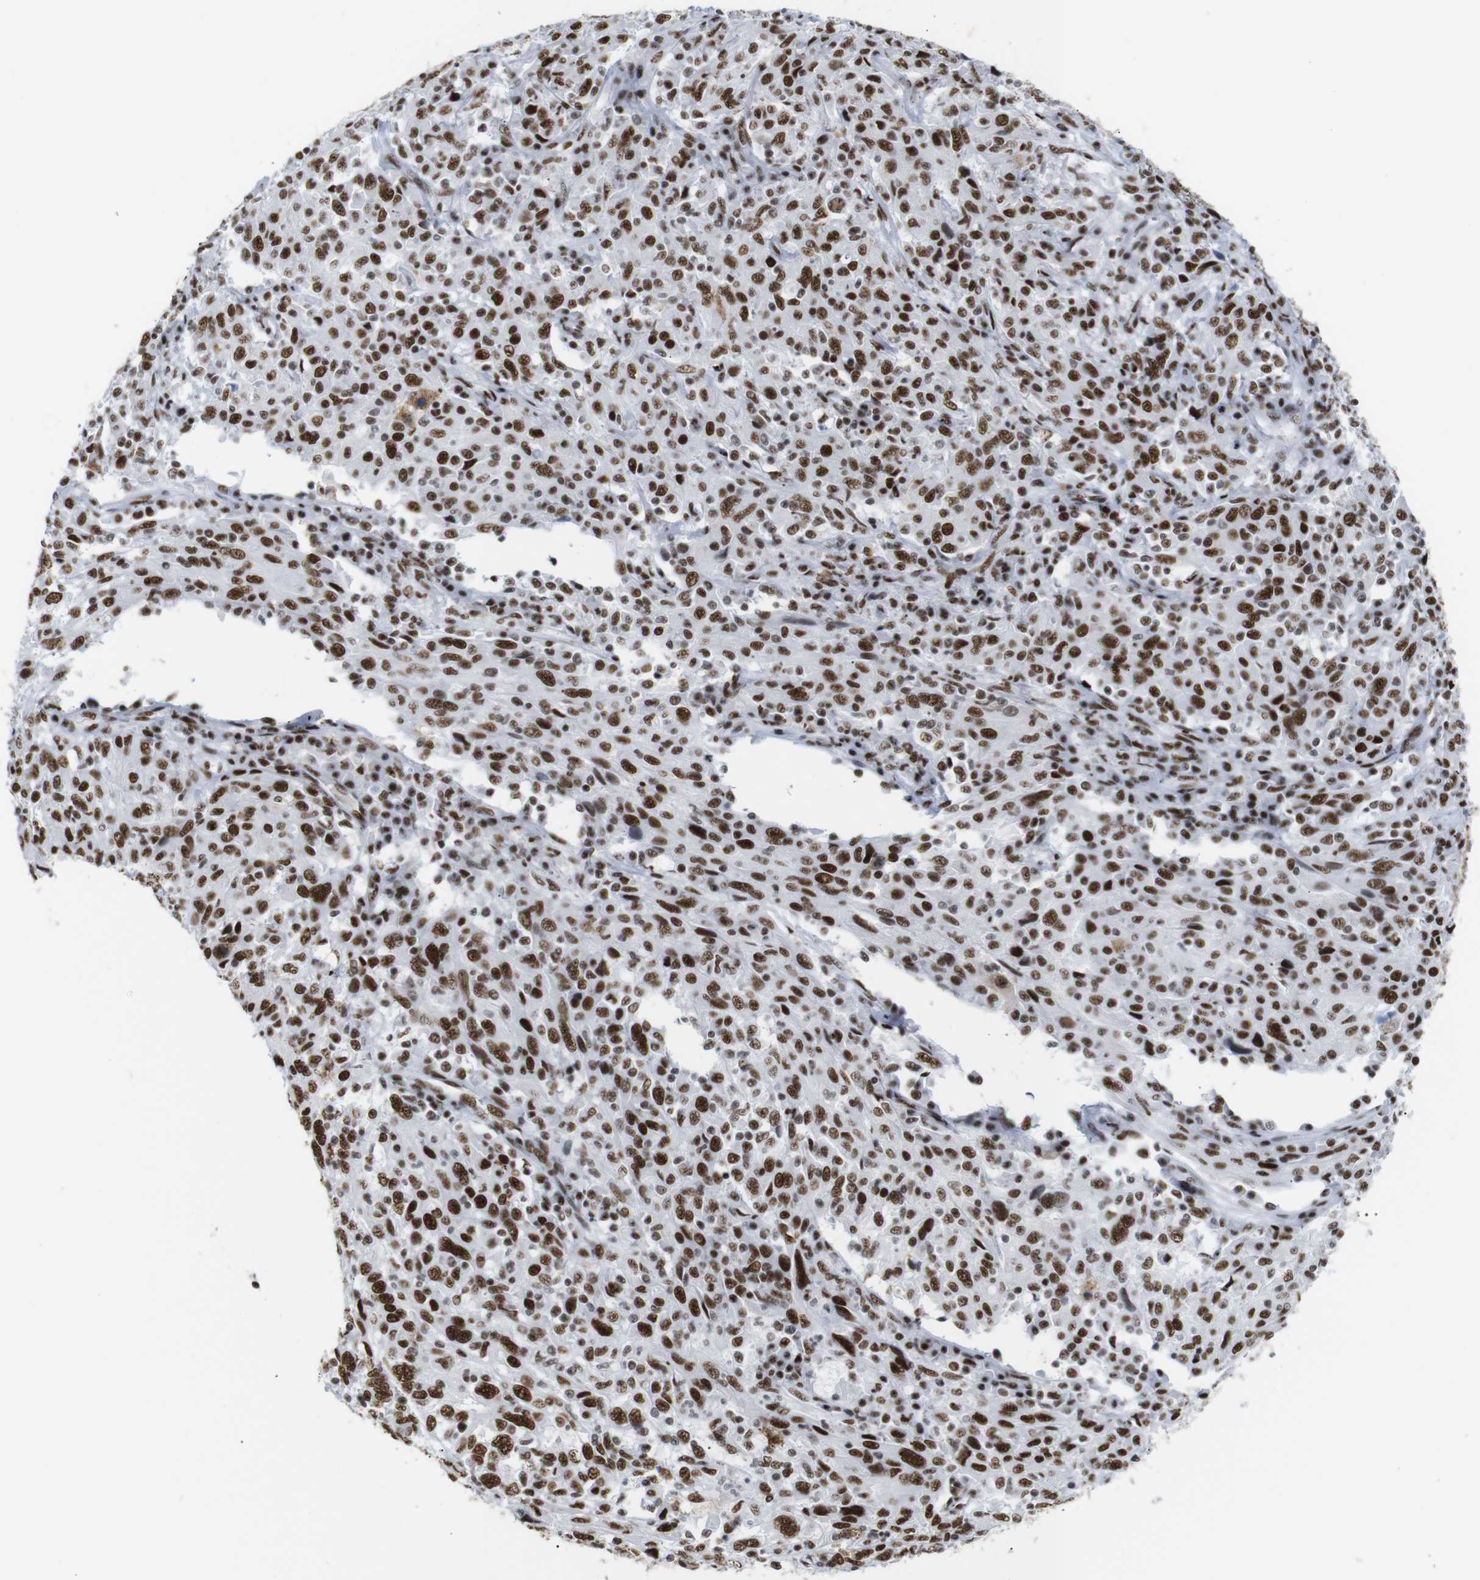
{"staining": {"intensity": "strong", "quantity": ">75%", "location": "nuclear"}, "tissue": "cervical cancer", "cell_type": "Tumor cells", "image_type": "cancer", "snomed": [{"axis": "morphology", "description": "Squamous cell carcinoma, NOS"}, {"axis": "topography", "description": "Cervix"}], "caption": "Protein expression analysis of cervical cancer (squamous cell carcinoma) reveals strong nuclear expression in approximately >75% of tumor cells. The staining is performed using DAB brown chromogen to label protein expression. The nuclei are counter-stained blue using hematoxylin.", "gene": "TRA2B", "patient": {"sex": "female", "age": 46}}